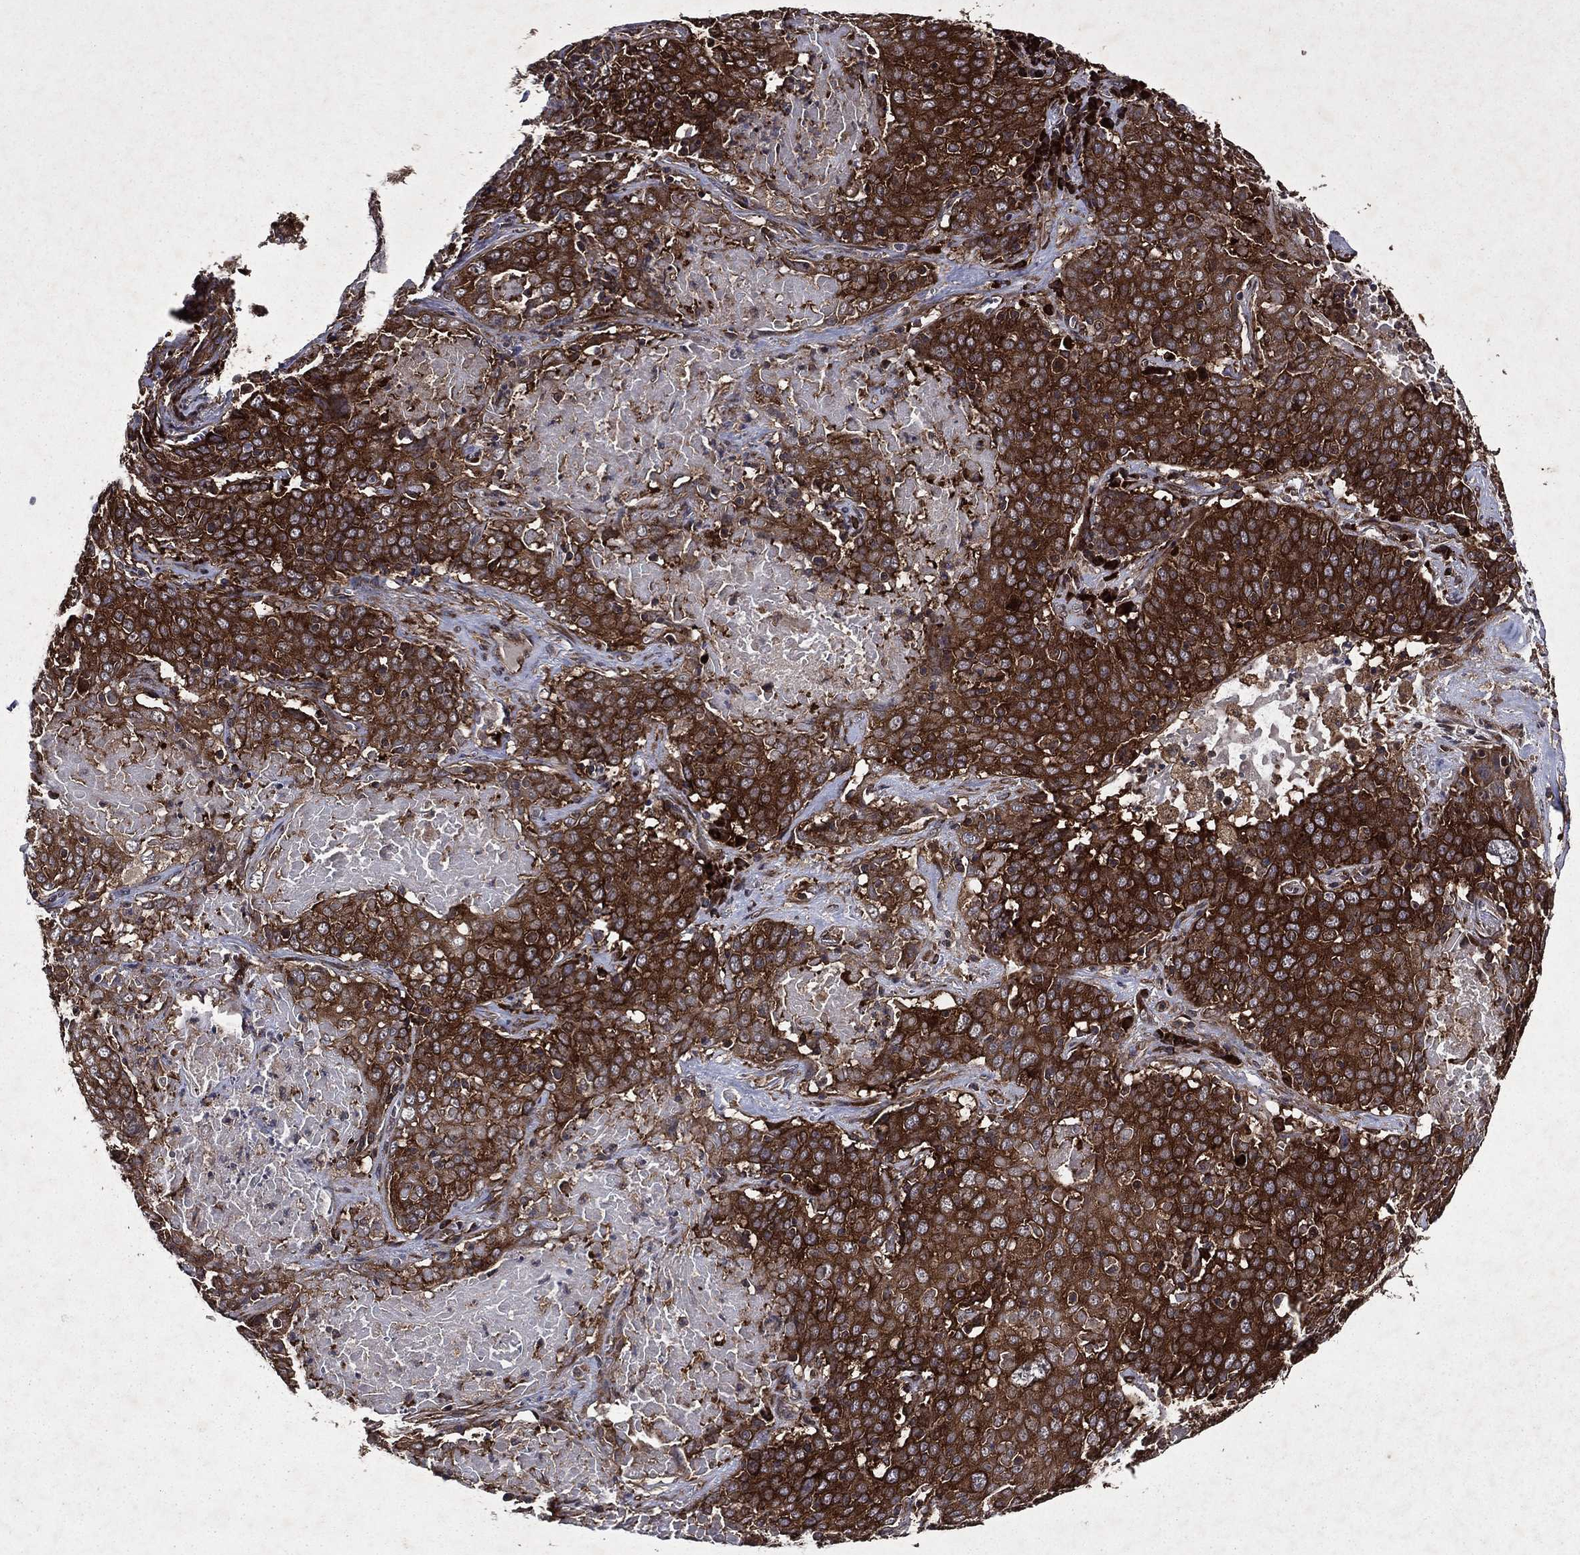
{"staining": {"intensity": "strong", "quantity": ">75%", "location": "cytoplasmic/membranous"}, "tissue": "lung cancer", "cell_type": "Tumor cells", "image_type": "cancer", "snomed": [{"axis": "morphology", "description": "Squamous cell carcinoma, NOS"}, {"axis": "topography", "description": "Lung"}], "caption": "Squamous cell carcinoma (lung) stained for a protein demonstrates strong cytoplasmic/membranous positivity in tumor cells.", "gene": "EIF2B4", "patient": {"sex": "male", "age": 82}}